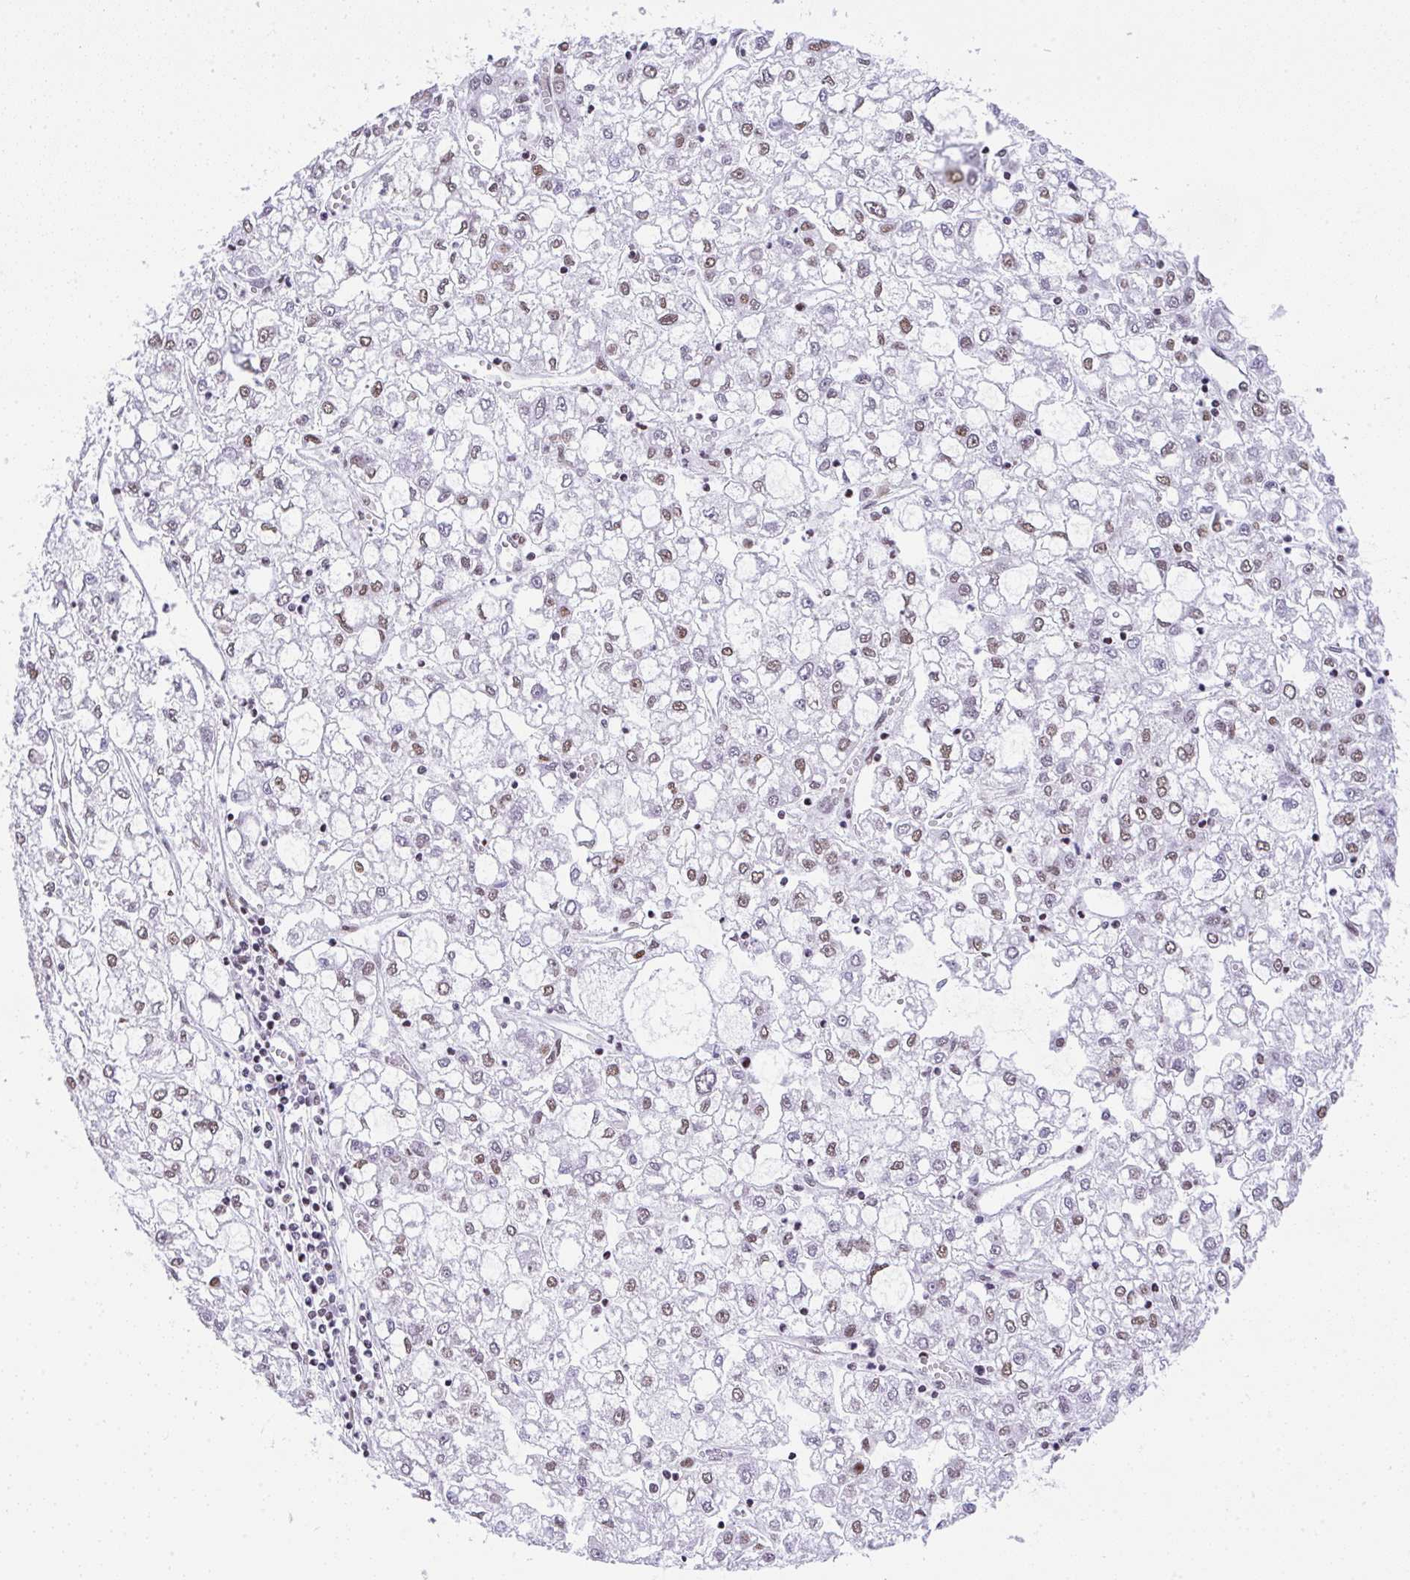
{"staining": {"intensity": "weak", "quantity": "25%-75%", "location": "nuclear"}, "tissue": "liver cancer", "cell_type": "Tumor cells", "image_type": "cancer", "snomed": [{"axis": "morphology", "description": "Carcinoma, Hepatocellular, NOS"}, {"axis": "topography", "description": "Liver"}], "caption": "Human liver cancer stained with a protein marker reveals weak staining in tumor cells.", "gene": "DDX52", "patient": {"sex": "male", "age": 40}}